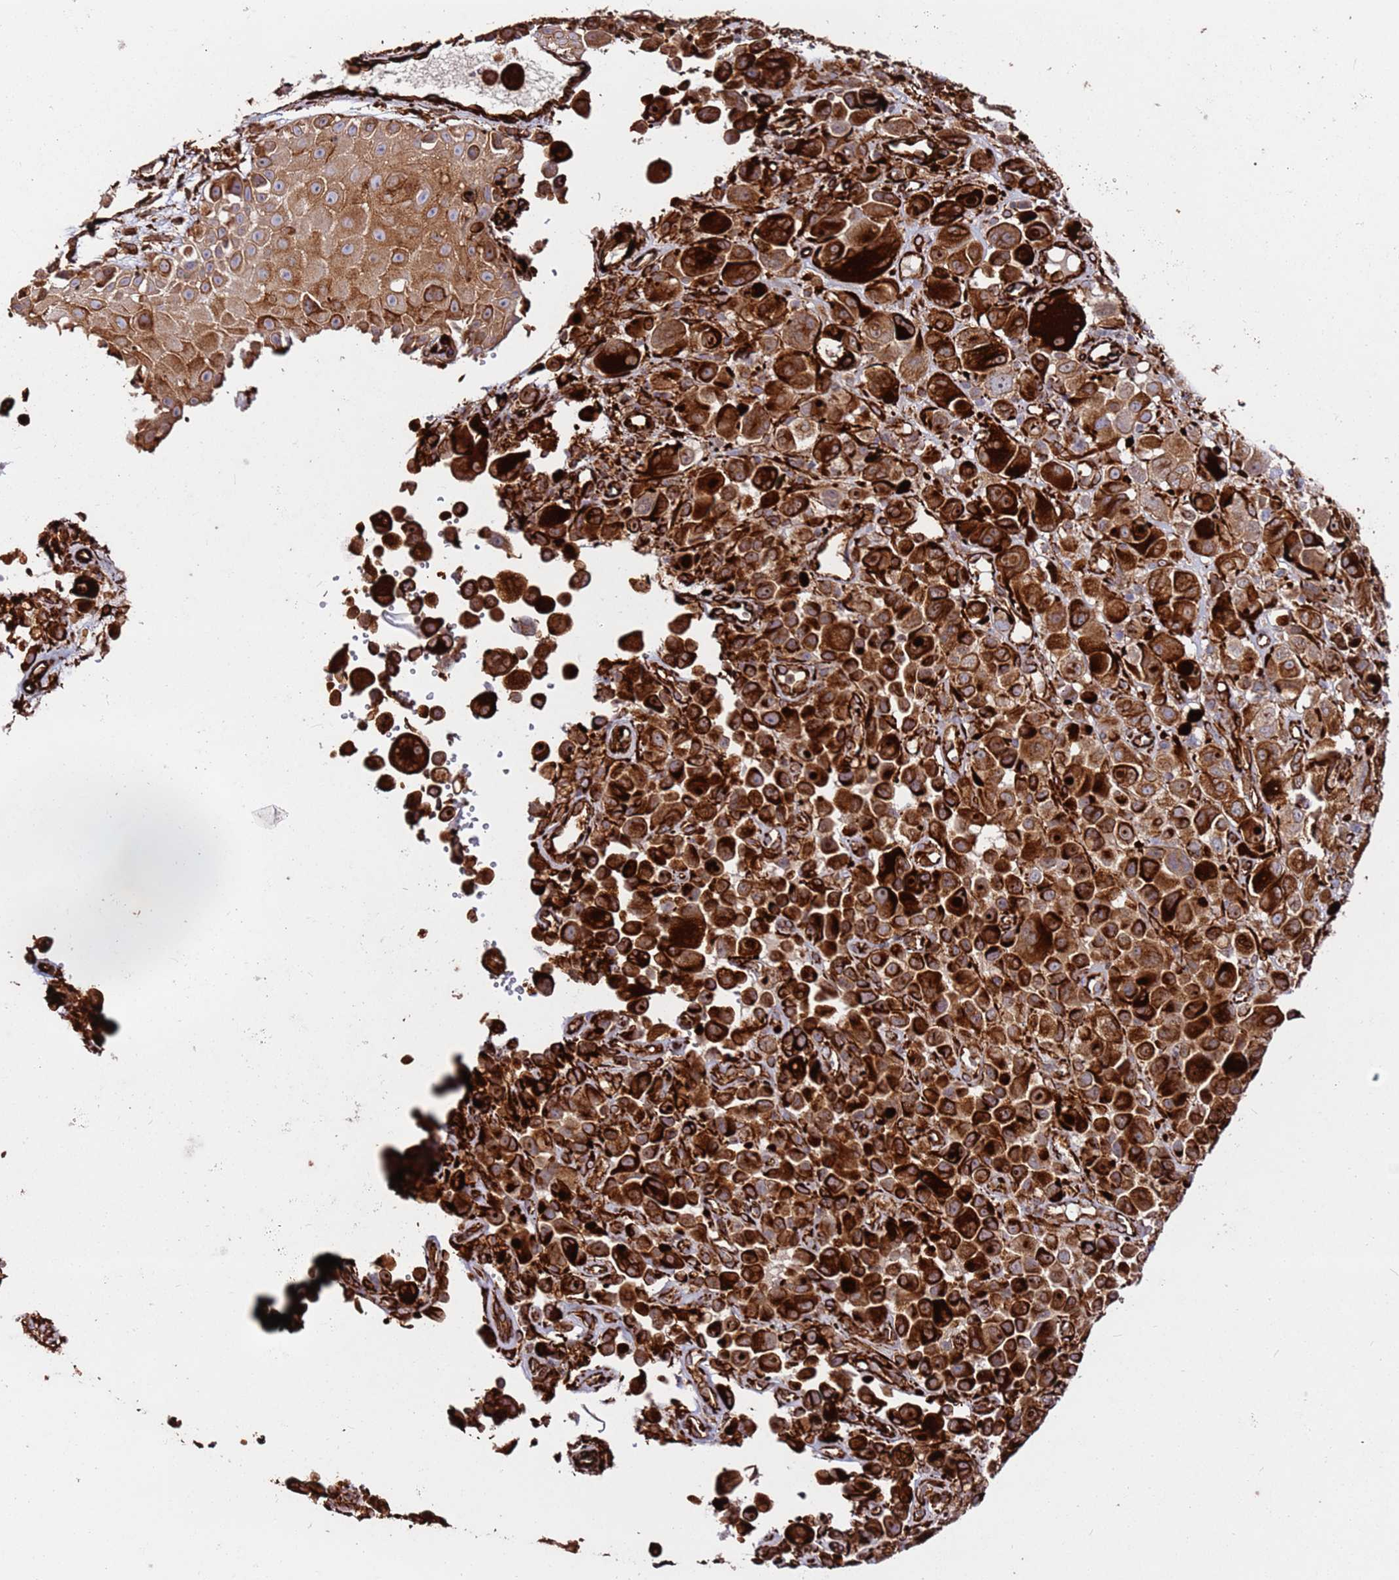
{"staining": {"intensity": "strong", "quantity": ">75%", "location": "cytoplasmic/membranous"}, "tissue": "melanoma", "cell_type": "Tumor cells", "image_type": "cancer", "snomed": [{"axis": "morphology", "description": "Malignant melanoma, NOS"}, {"axis": "topography", "description": "Skin of trunk"}], "caption": "A photomicrograph showing strong cytoplasmic/membranous positivity in approximately >75% of tumor cells in malignant melanoma, as visualized by brown immunohistochemical staining.", "gene": "MRGPRE", "patient": {"sex": "male", "age": 71}}